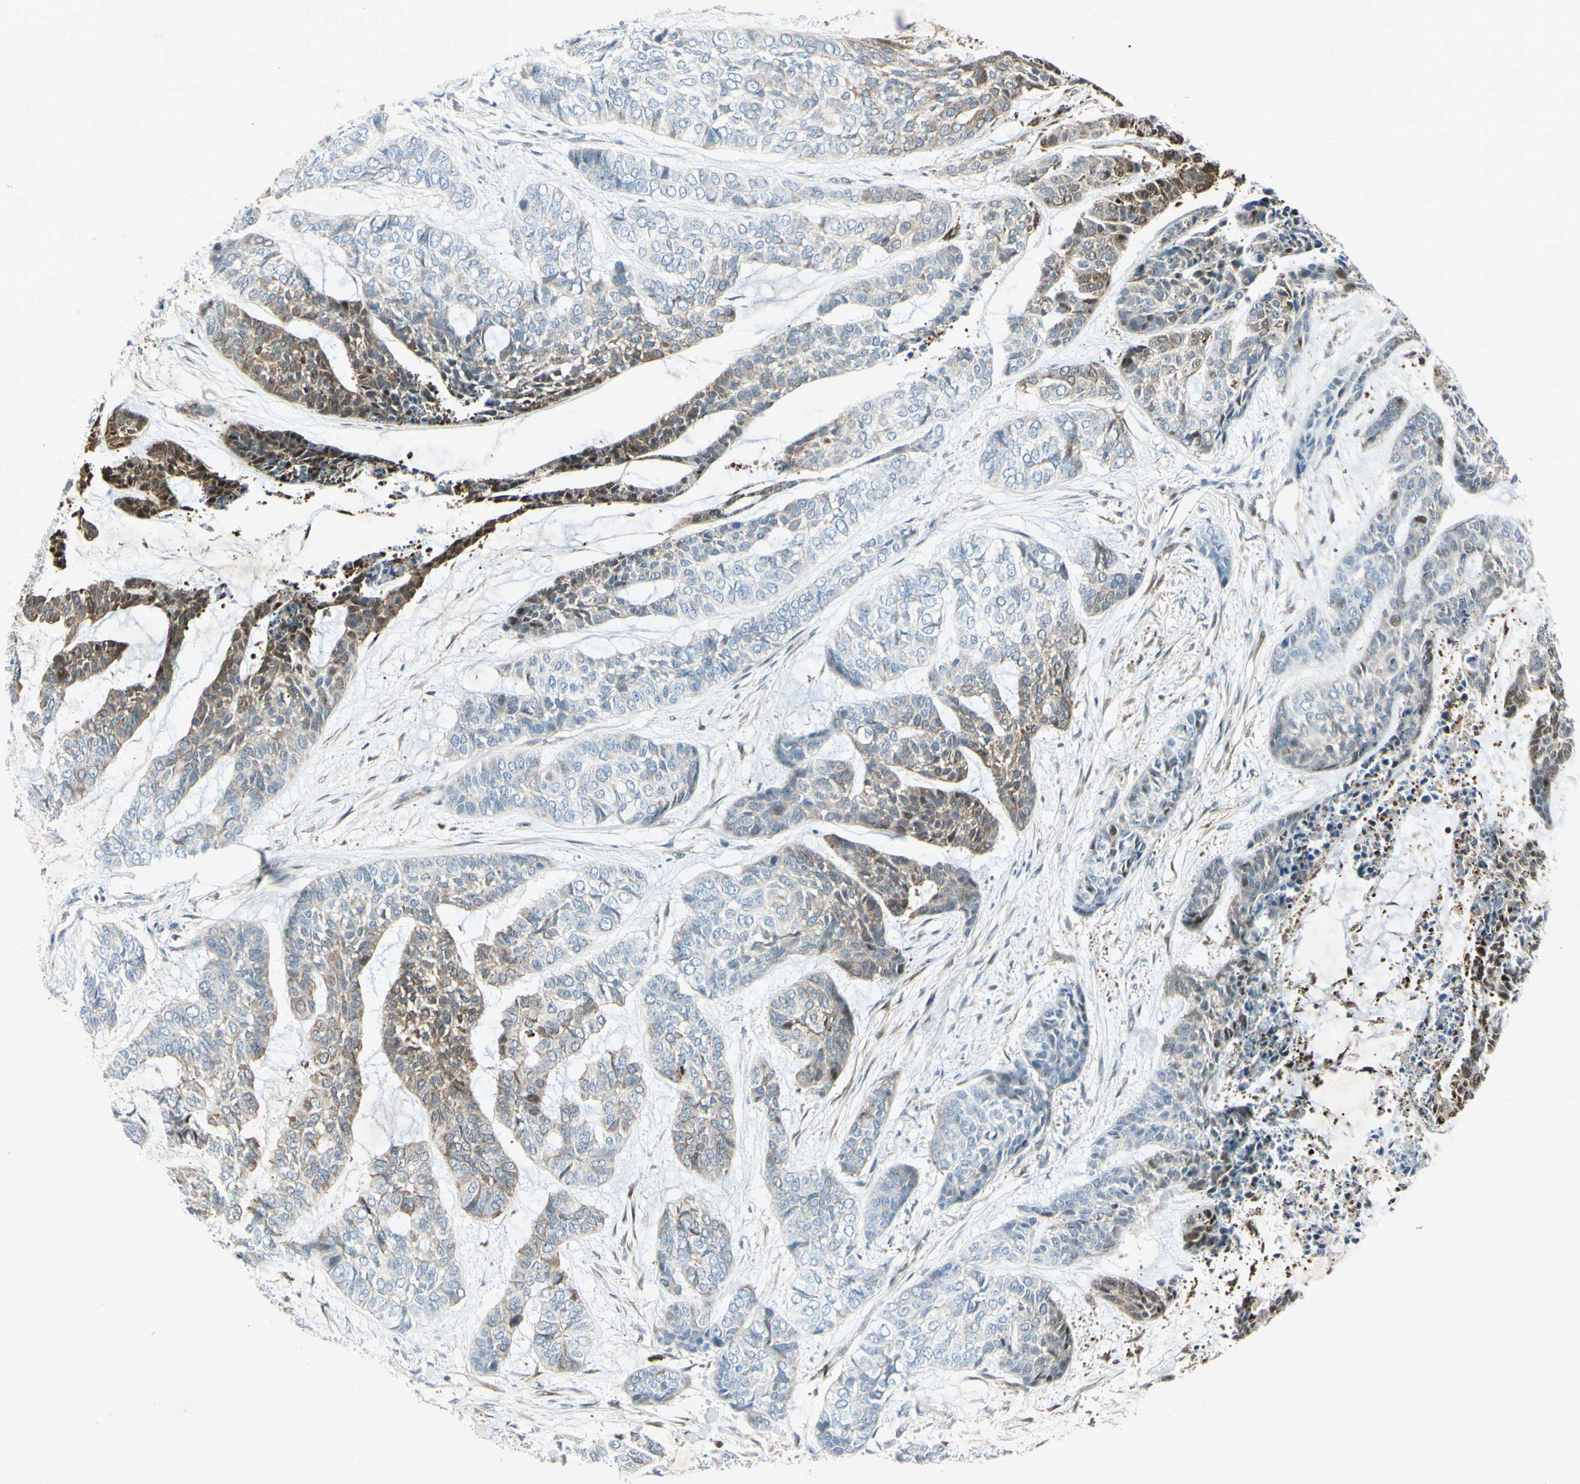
{"staining": {"intensity": "moderate", "quantity": "25%-75%", "location": "cytoplasmic/membranous"}, "tissue": "skin cancer", "cell_type": "Tumor cells", "image_type": "cancer", "snomed": [{"axis": "morphology", "description": "Basal cell carcinoma"}, {"axis": "topography", "description": "Skin"}], "caption": "There is medium levels of moderate cytoplasmic/membranous staining in tumor cells of basal cell carcinoma (skin), as demonstrated by immunohistochemical staining (brown color).", "gene": "C1orf159", "patient": {"sex": "female", "age": 64}}